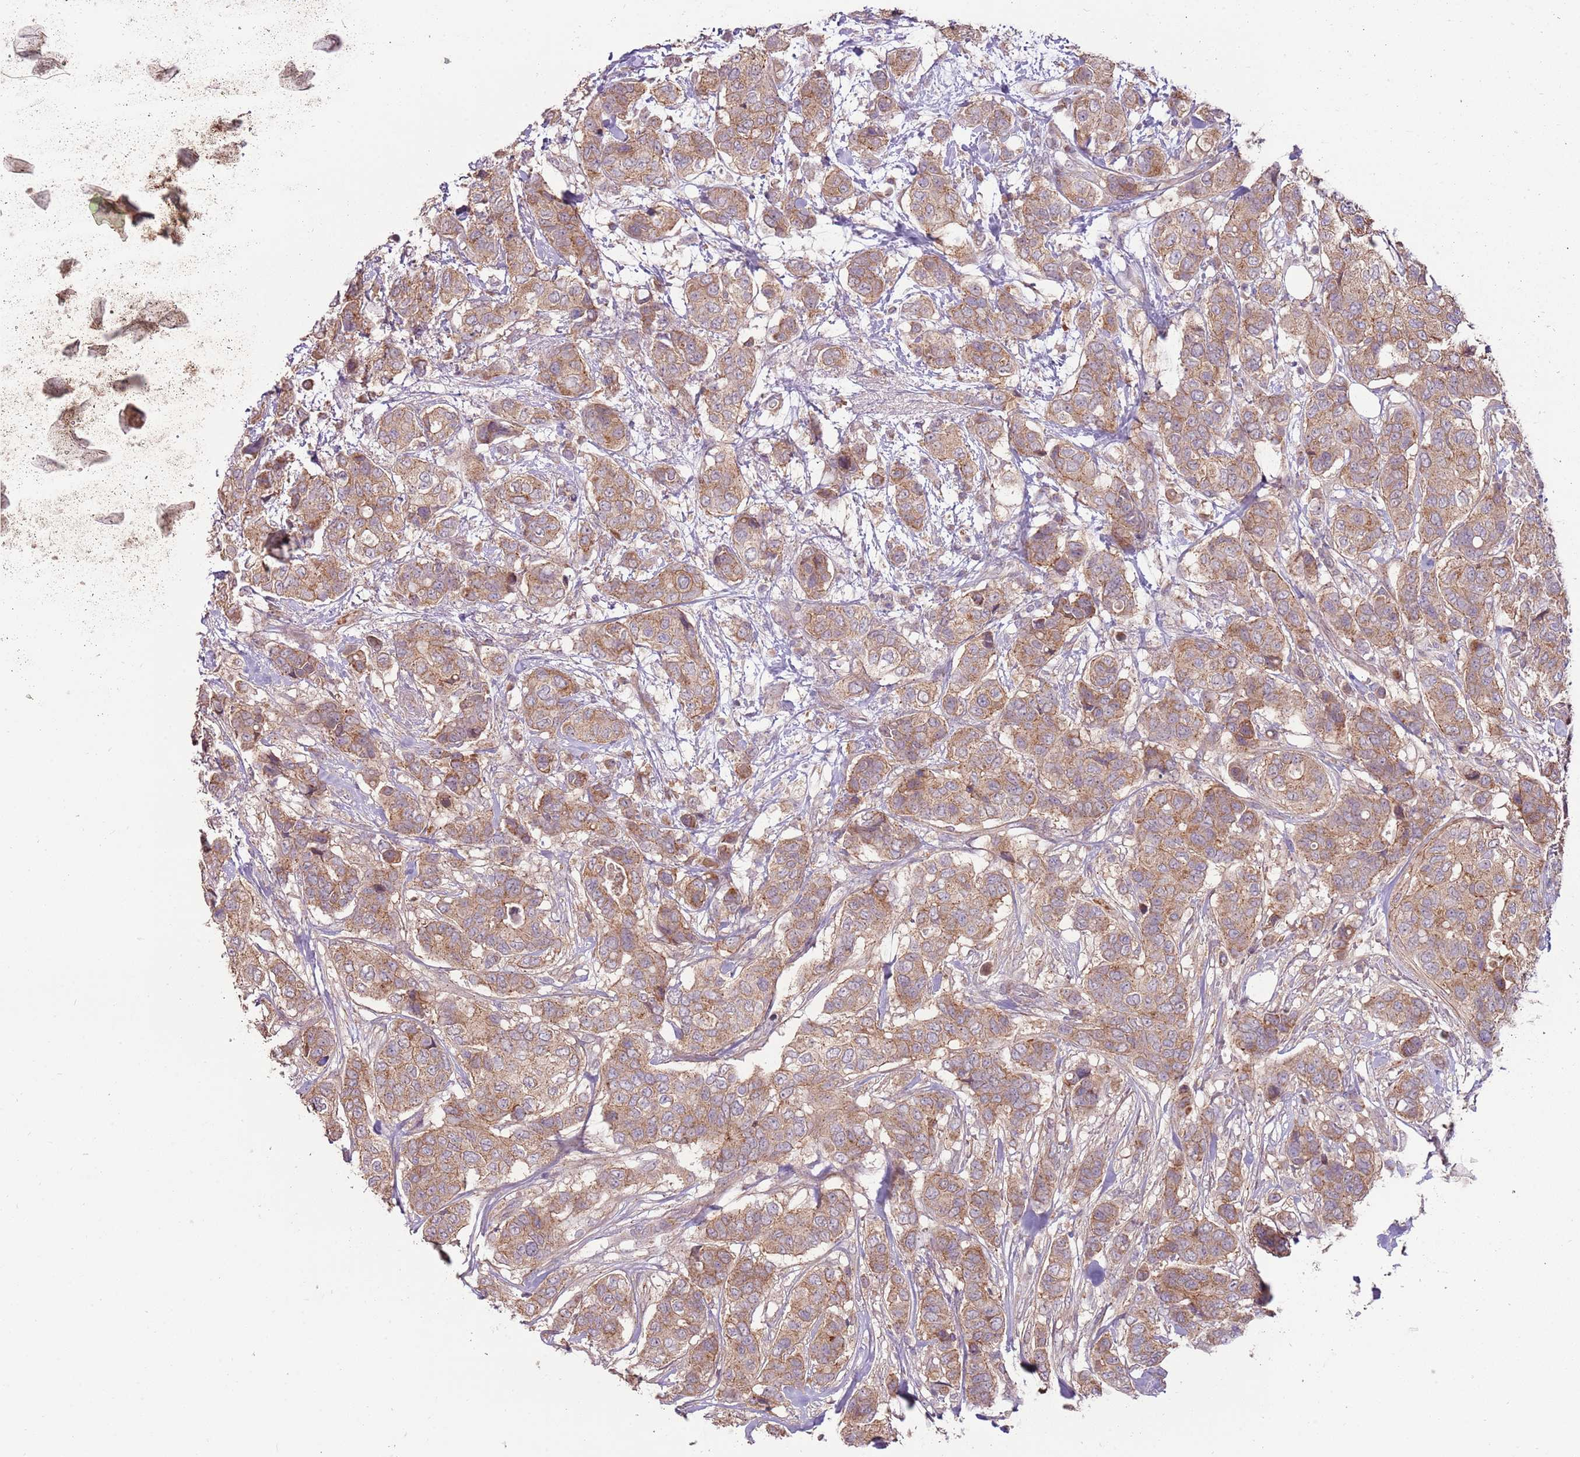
{"staining": {"intensity": "moderate", "quantity": ">75%", "location": "cytoplasmic/membranous"}, "tissue": "breast cancer", "cell_type": "Tumor cells", "image_type": "cancer", "snomed": [{"axis": "morphology", "description": "Lobular carcinoma"}, {"axis": "topography", "description": "Breast"}], "caption": "Protein expression analysis of breast lobular carcinoma reveals moderate cytoplasmic/membranous positivity in about >75% of tumor cells. (DAB = brown stain, brightfield microscopy at high magnification).", "gene": "SPATA31D1", "patient": {"sex": "female", "age": 51}}